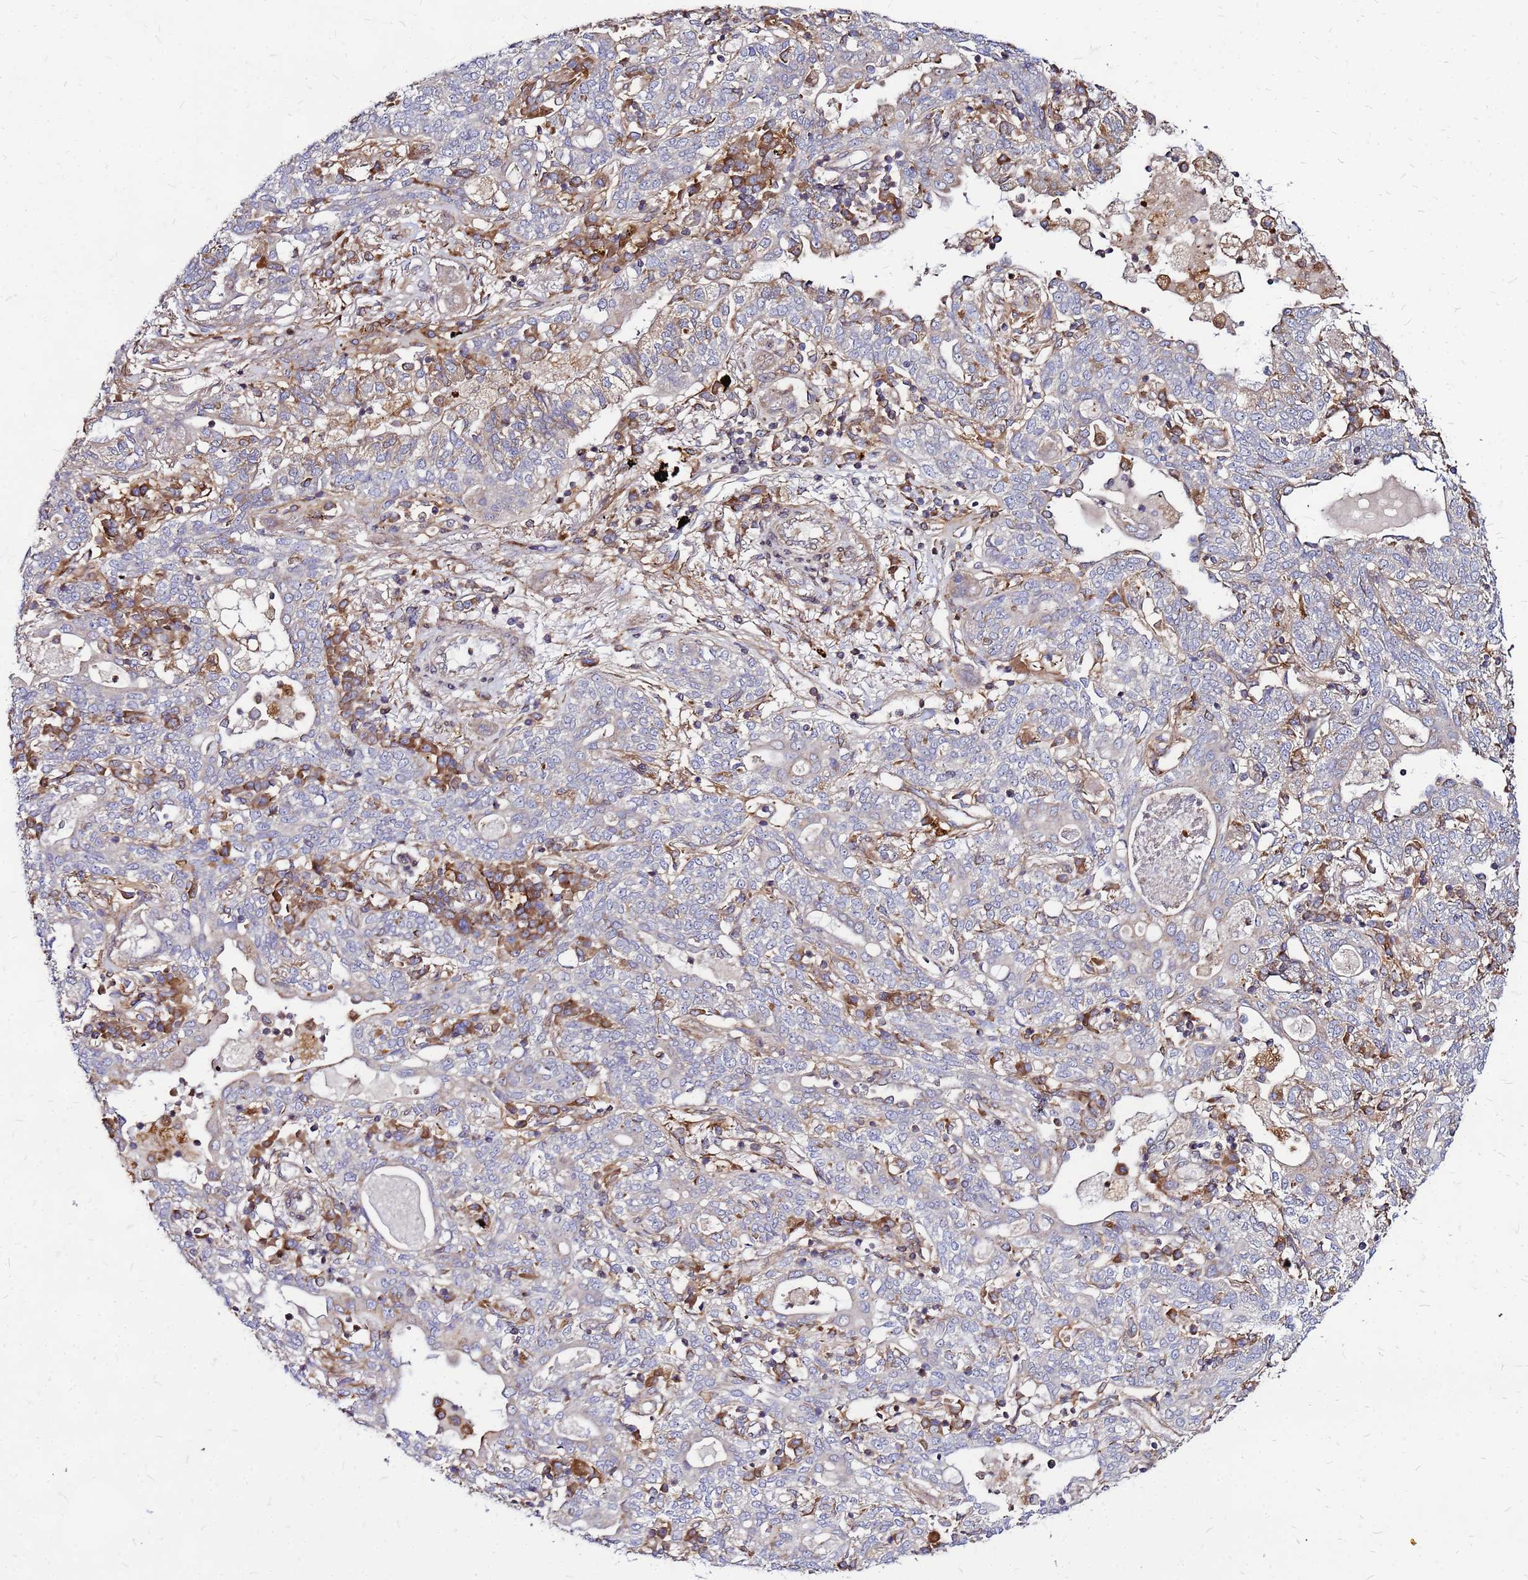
{"staining": {"intensity": "negative", "quantity": "none", "location": "none"}, "tissue": "lung cancer", "cell_type": "Tumor cells", "image_type": "cancer", "snomed": [{"axis": "morphology", "description": "Squamous cell carcinoma, NOS"}, {"axis": "topography", "description": "Lung"}], "caption": "Immunohistochemistry of lung squamous cell carcinoma demonstrates no expression in tumor cells.", "gene": "CYBC1", "patient": {"sex": "female", "age": 70}}